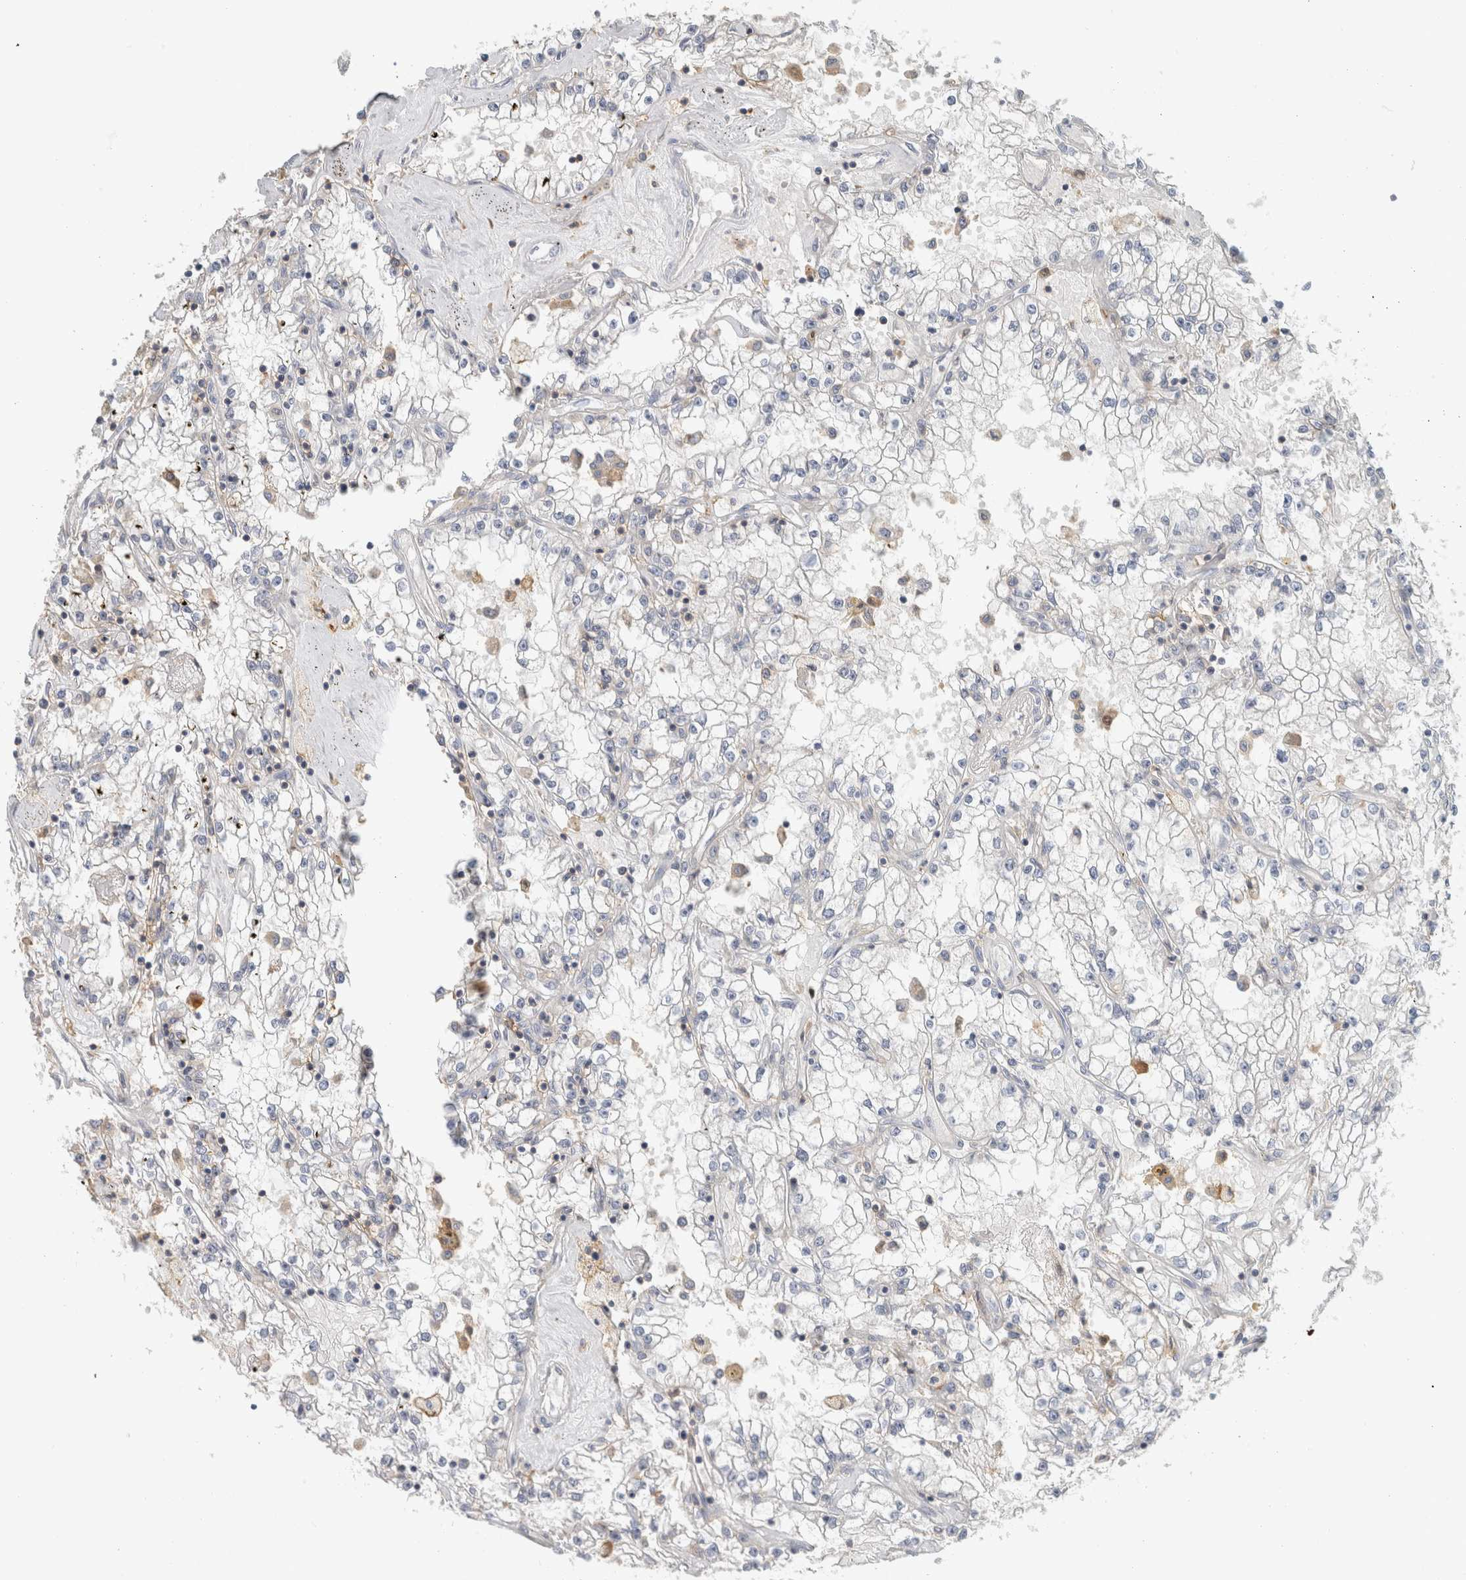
{"staining": {"intensity": "negative", "quantity": "none", "location": "none"}, "tissue": "renal cancer", "cell_type": "Tumor cells", "image_type": "cancer", "snomed": [{"axis": "morphology", "description": "Adenocarcinoma, NOS"}, {"axis": "topography", "description": "Kidney"}], "caption": "An immunohistochemistry image of renal cancer (adenocarcinoma) is shown. There is no staining in tumor cells of renal cancer (adenocarcinoma).", "gene": "ERCC6L2", "patient": {"sex": "male", "age": 56}}